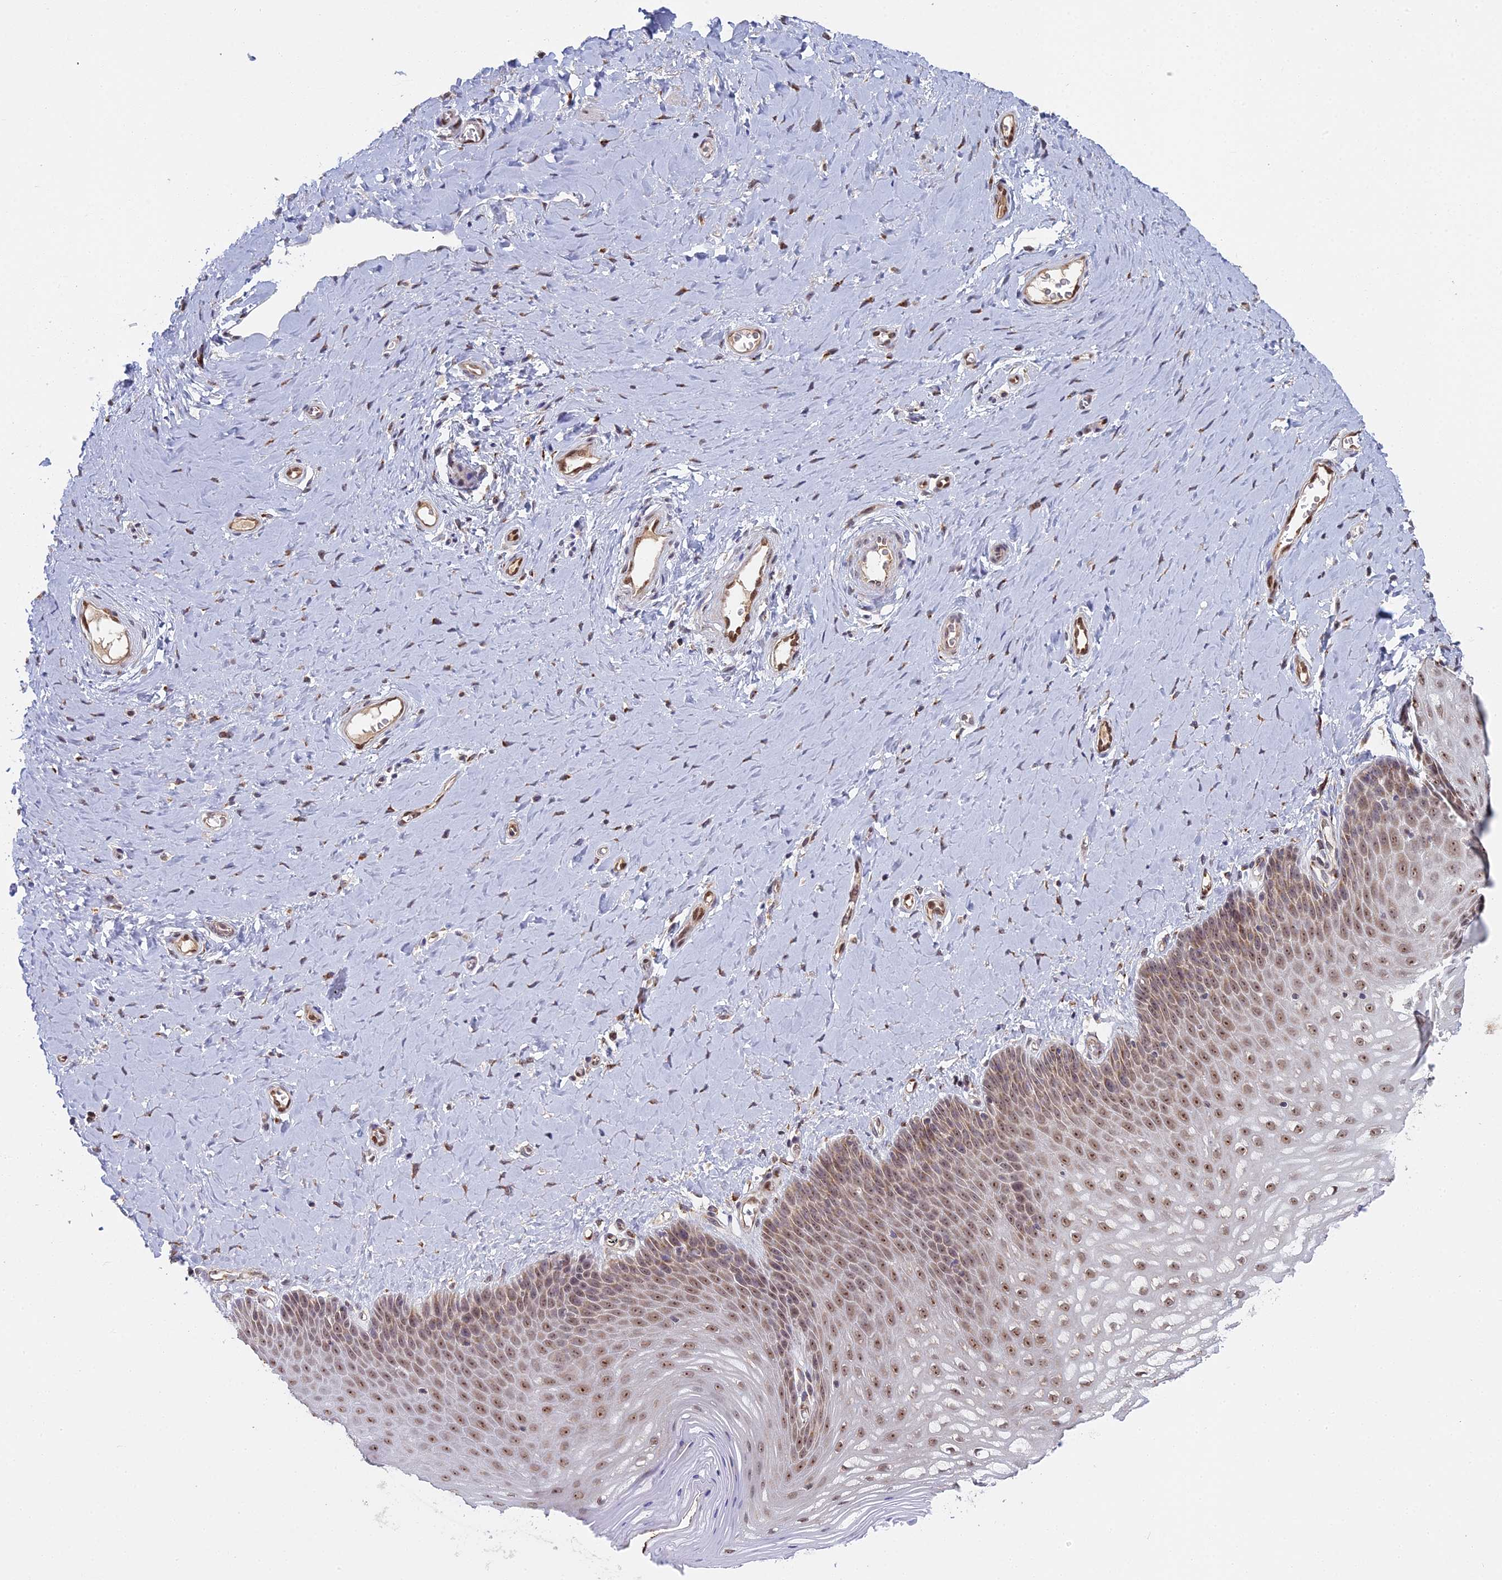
{"staining": {"intensity": "moderate", "quantity": ">75%", "location": "nuclear"}, "tissue": "vagina", "cell_type": "Squamous epithelial cells", "image_type": "normal", "snomed": [{"axis": "morphology", "description": "Normal tissue, NOS"}, {"axis": "topography", "description": "Vagina"}], "caption": "This photomicrograph exhibits immunohistochemistry staining of benign vagina, with medium moderate nuclear expression in about >75% of squamous epithelial cells.", "gene": "MEOX1", "patient": {"sex": "female", "age": 65}}